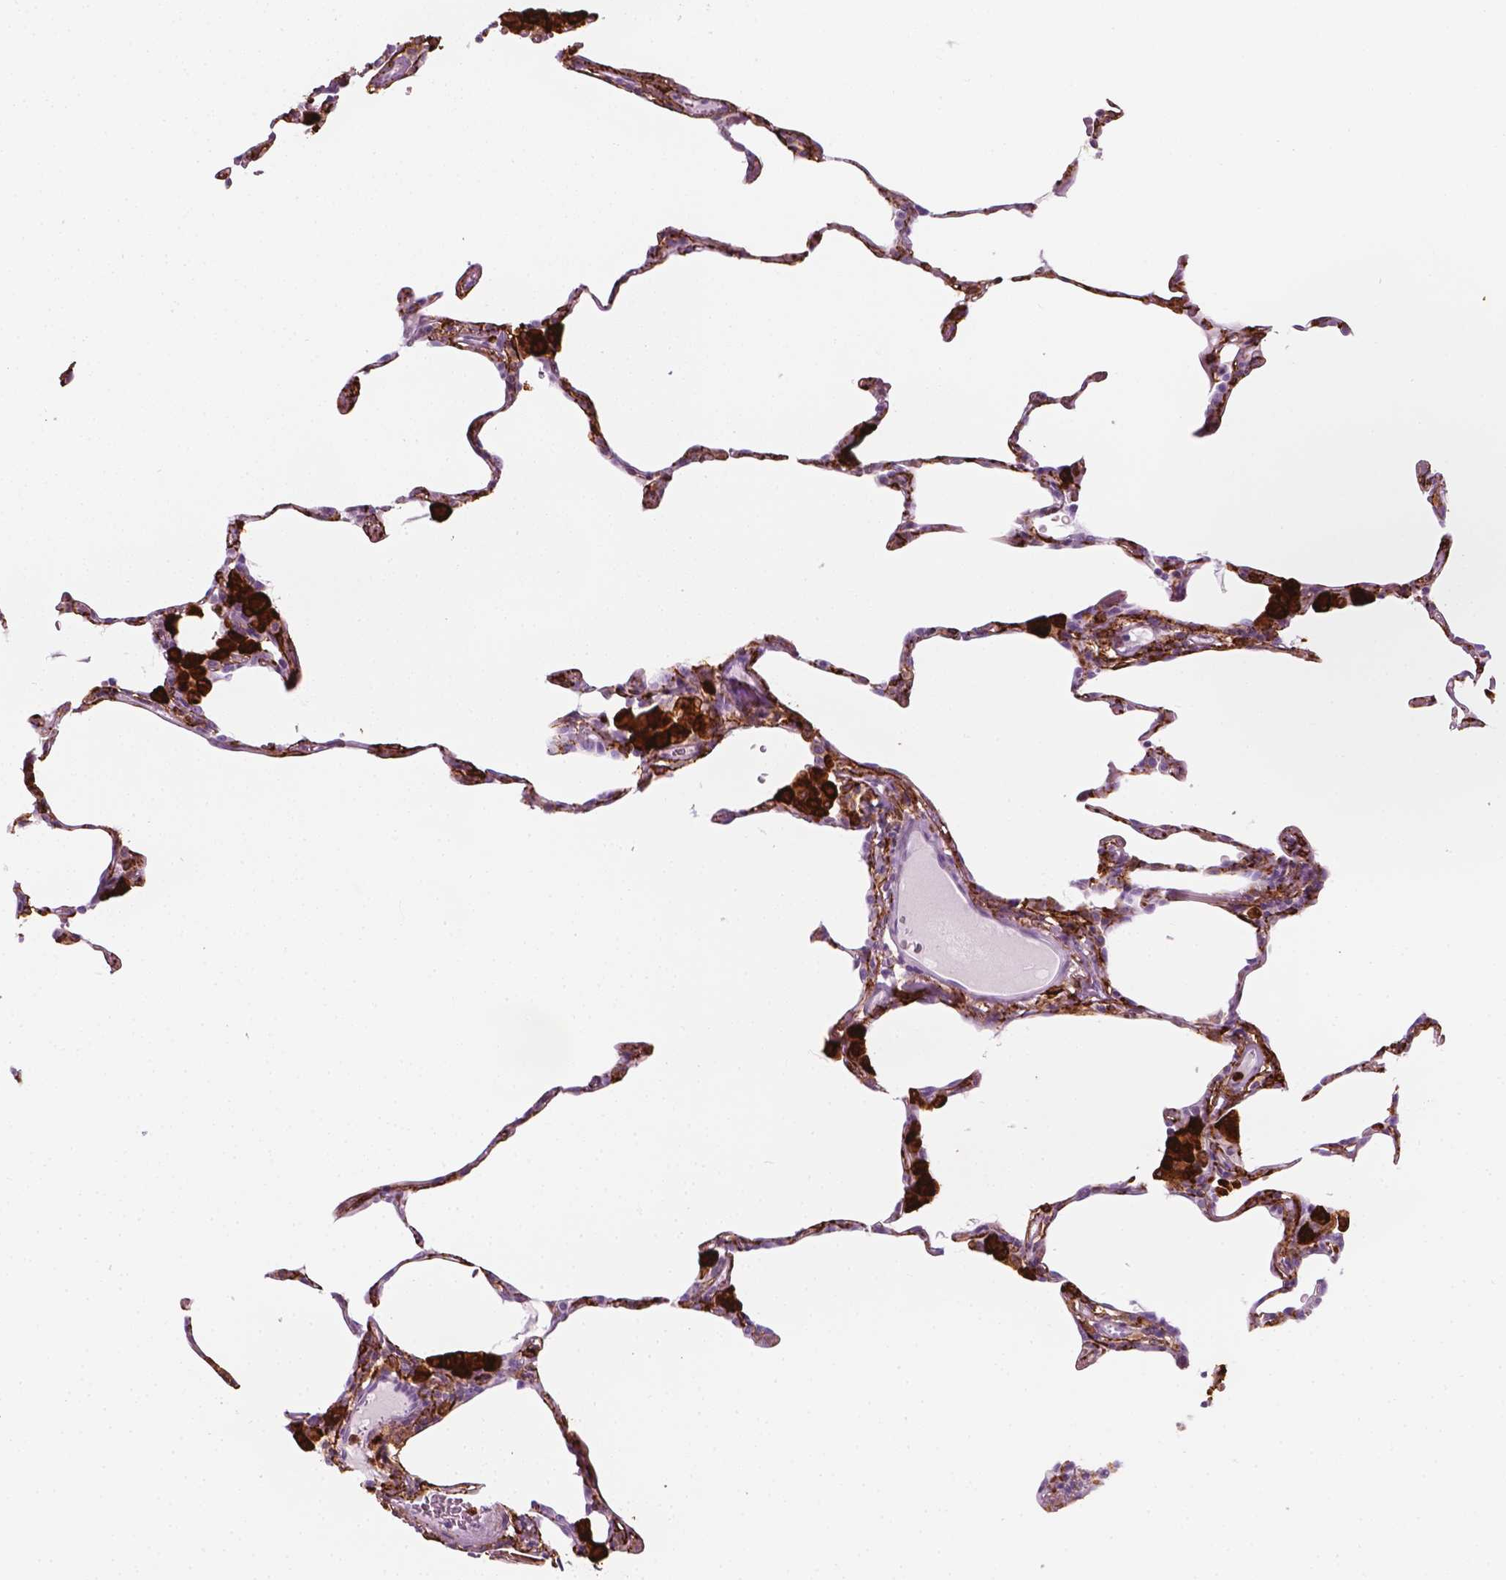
{"staining": {"intensity": "moderate", "quantity": ">75%", "location": "cytoplasmic/membranous"}, "tissue": "lung", "cell_type": "Alveolar cells", "image_type": "normal", "snomed": [{"axis": "morphology", "description": "Normal tissue, NOS"}, {"axis": "topography", "description": "Lung"}], "caption": "Protein expression analysis of benign lung exhibits moderate cytoplasmic/membranous positivity in about >75% of alveolar cells. (brown staining indicates protein expression, while blue staining denotes nuclei).", "gene": "CES1", "patient": {"sex": "female", "age": 57}}